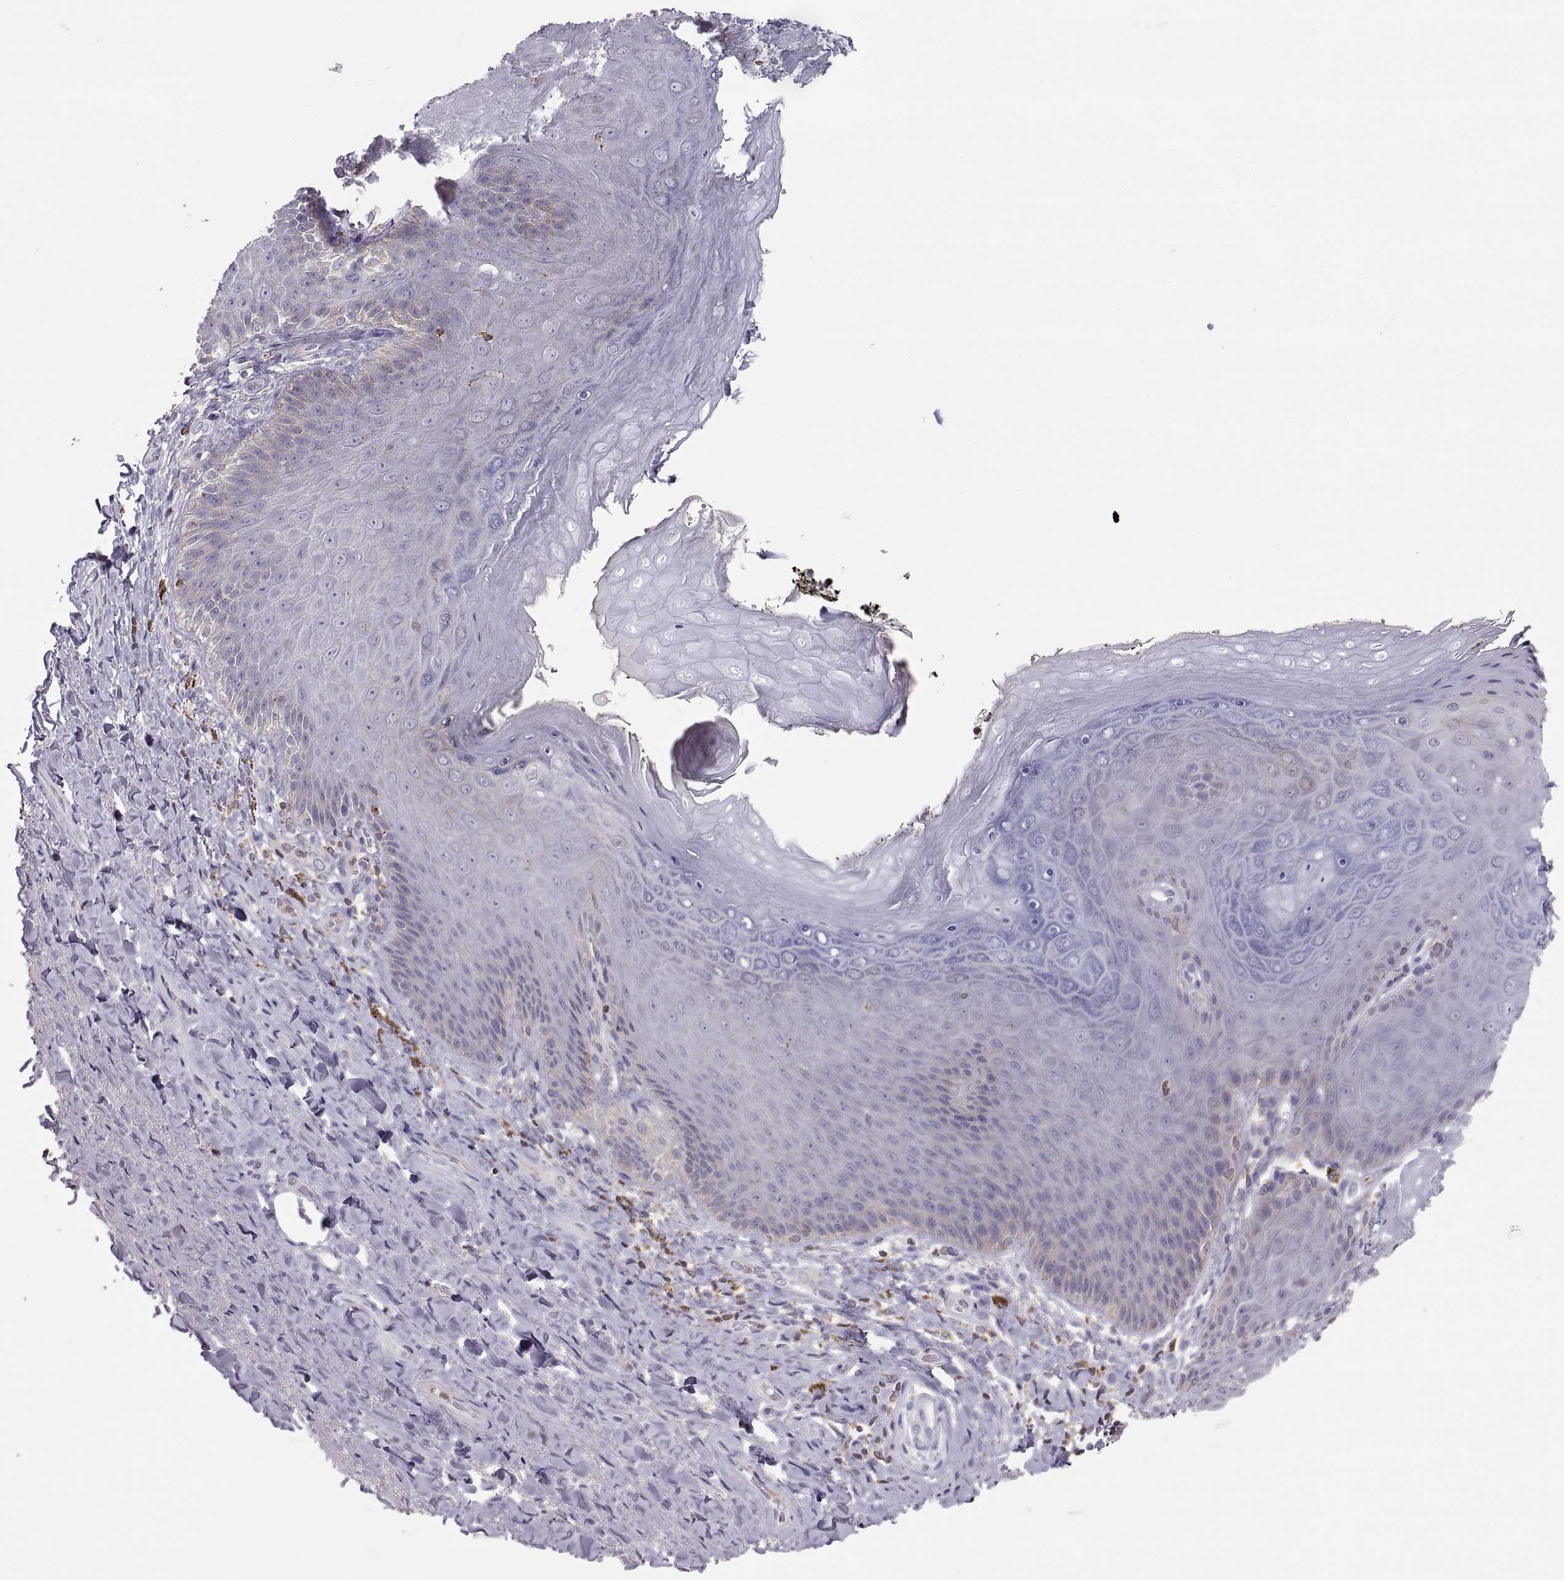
{"staining": {"intensity": "negative", "quantity": "none", "location": "none"}, "tissue": "adipose tissue", "cell_type": "Adipocytes", "image_type": "normal", "snomed": [{"axis": "morphology", "description": "Normal tissue, NOS"}, {"axis": "topography", "description": "Anal"}, {"axis": "topography", "description": "Peripheral nerve tissue"}], "caption": "Immunohistochemistry (IHC) of normal adipose tissue displays no expression in adipocytes.", "gene": "ERO1A", "patient": {"sex": "male", "age": 53}}